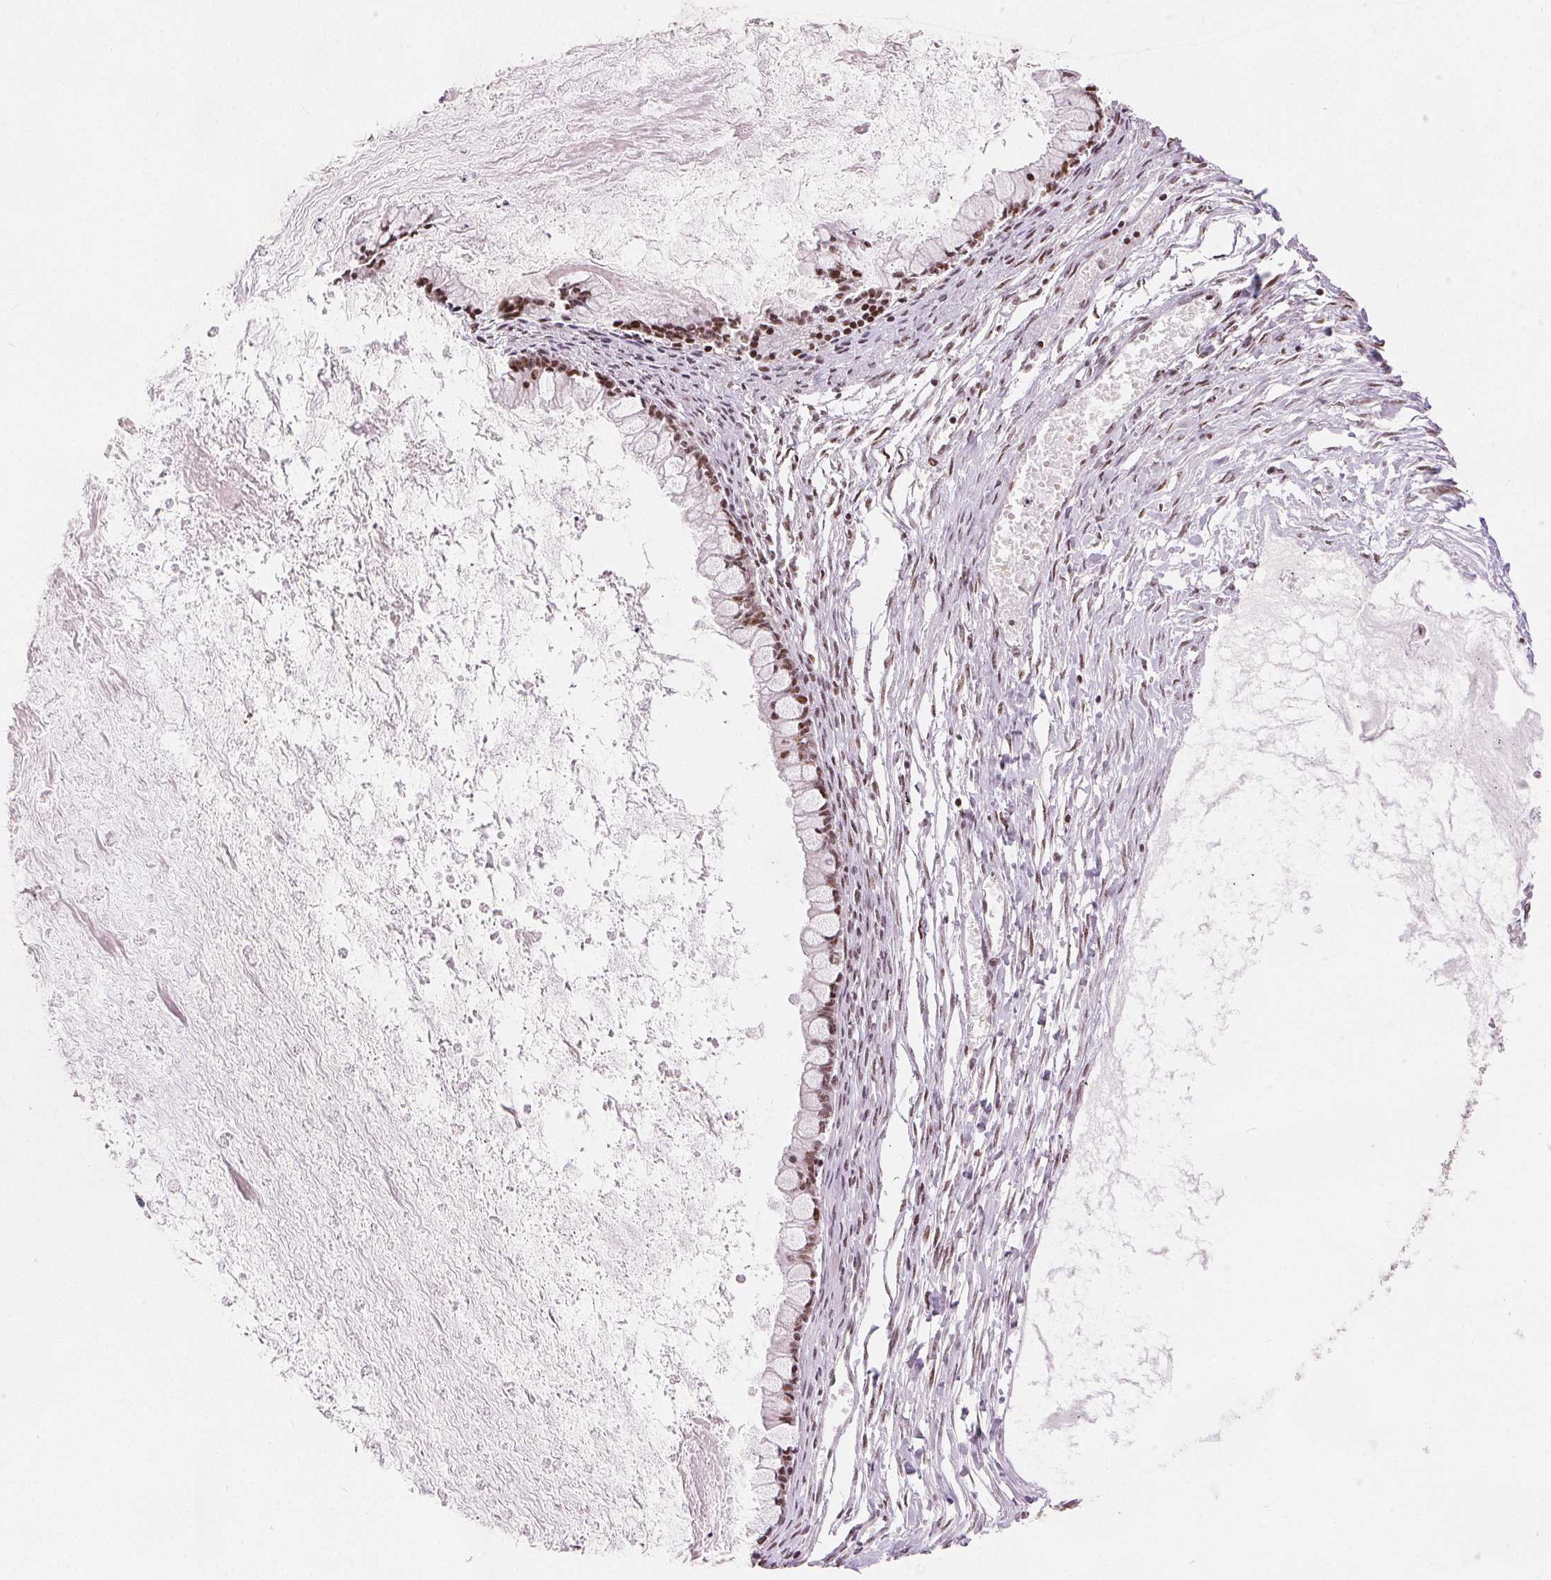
{"staining": {"intensity": "moderate", "quantity": ">75%", "location": "nuclear"}, "tissue": "ovarian cancer", "cell_type": "Tumor cells", "image_type": "cancer", "snomed": [{"axis": "morphology", "description": "Cystadenocarcinoma, mucinous, NOS"}, {"axis": "topography", "description": "Ovary"}], "caption": "Immunohistochemistry (DAB (3,3'-diaminobenzidine)) staining of human ovarian mucinous cystadenocarcinoma demonstrates moderate nuclear protein staining in about >75% of tumor cells.", "gene": "ZNF703", "patient": {"sex": "female", "age": 67}}